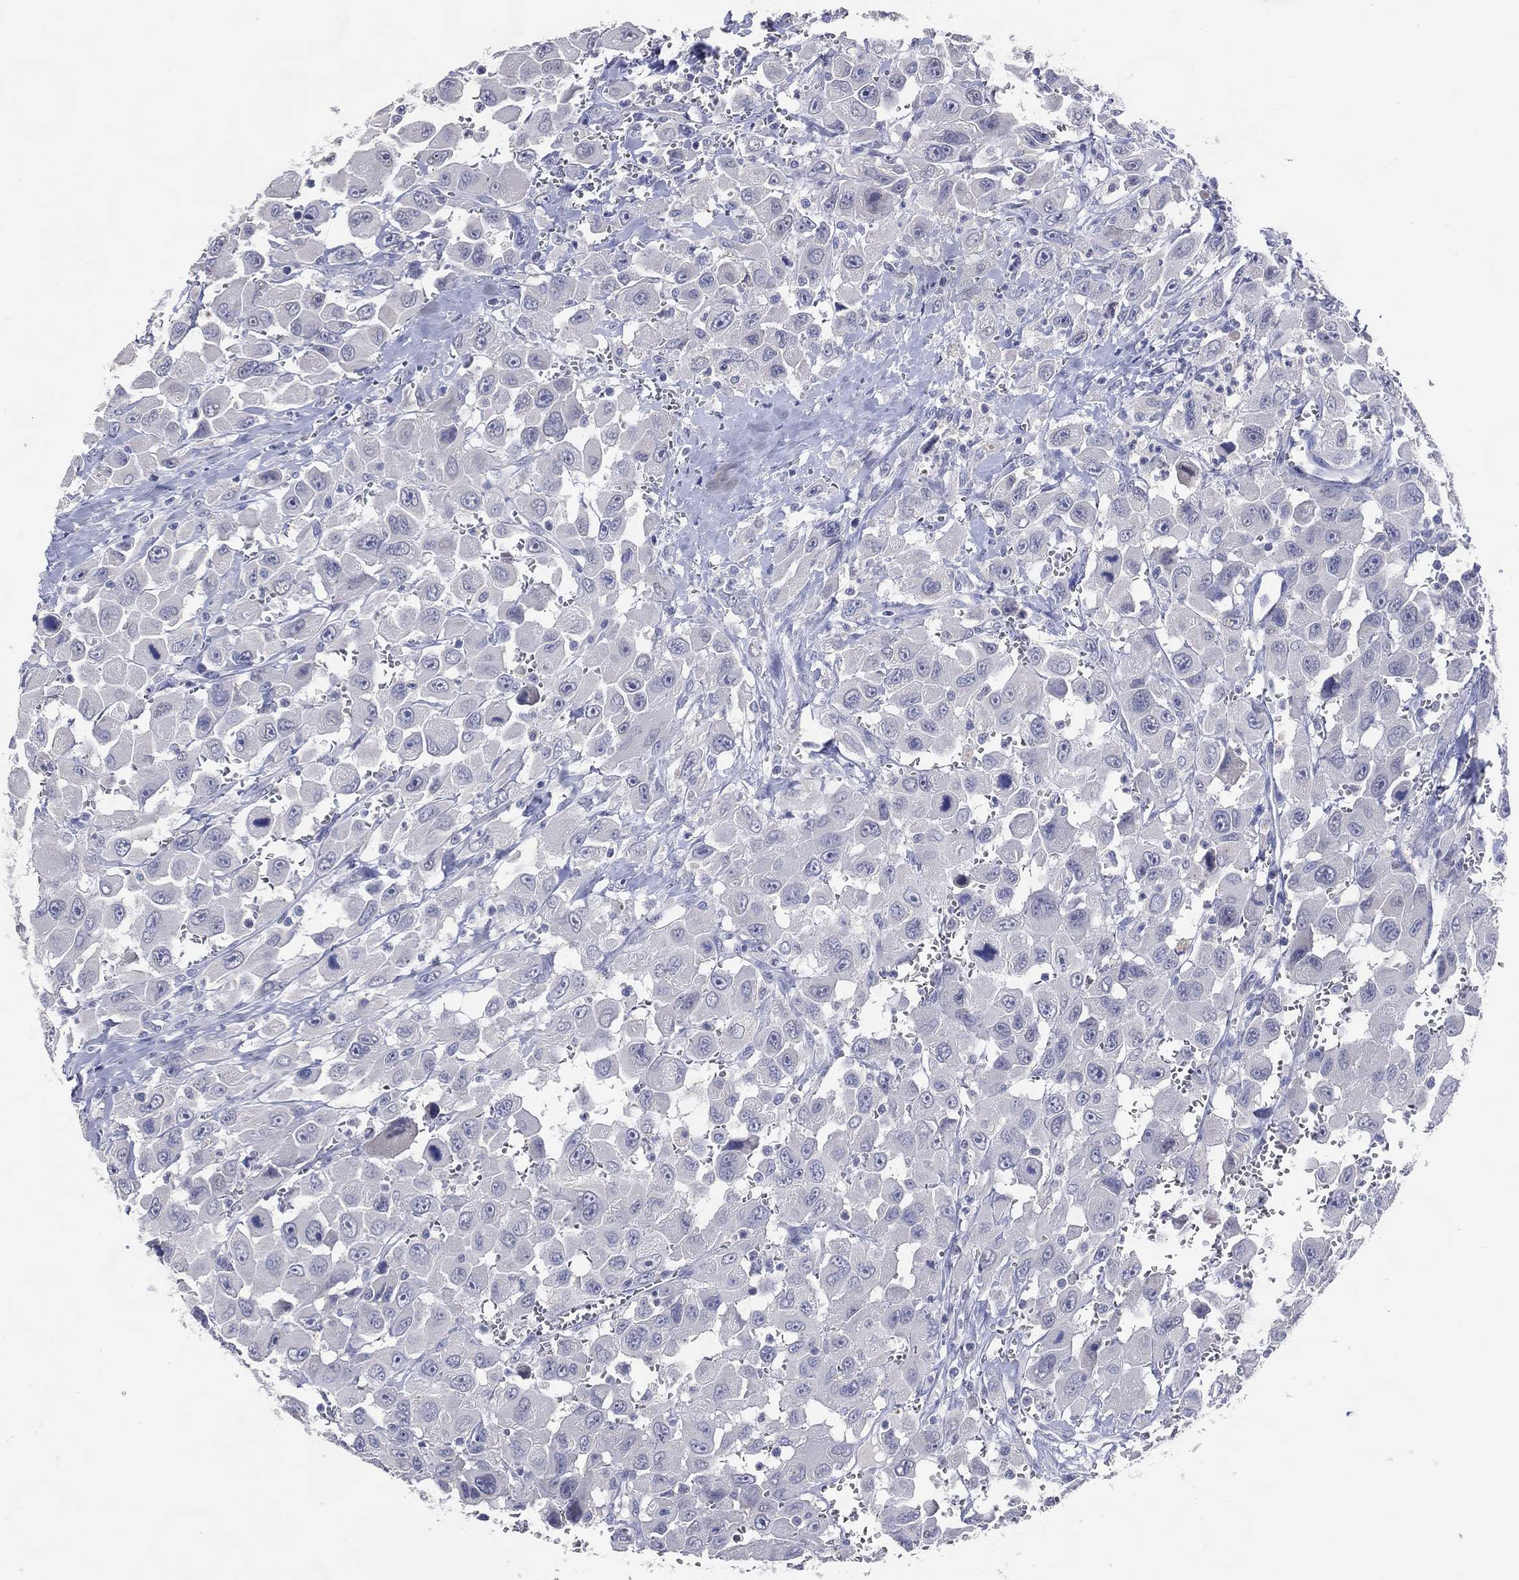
{"staining": {"intensity": "negative", "quantity": "none", "location": "none"}, "tissue": "head and neck cancer", "cell_type": "Tumor cells", "image_type": "cancer", "snomed": [{"axis": "morphology", "description": "Squamous cell carcinoma, NOS"}, {"axis": "morphology", "description": "Squamous cell carcinoma, metastatic, NOS"}, {"axis": "topography", "description": "Oral tissue"}, {"axis": "topography", "description": "Head-Neck"}], "caption": "Head and neck metastatic squamous cell carcinoma was stained to show a protein in brown. There is no significant expression in tumor cells.", "gene": "DNAH6", "patient": {"sex": "female", "age": 85}}